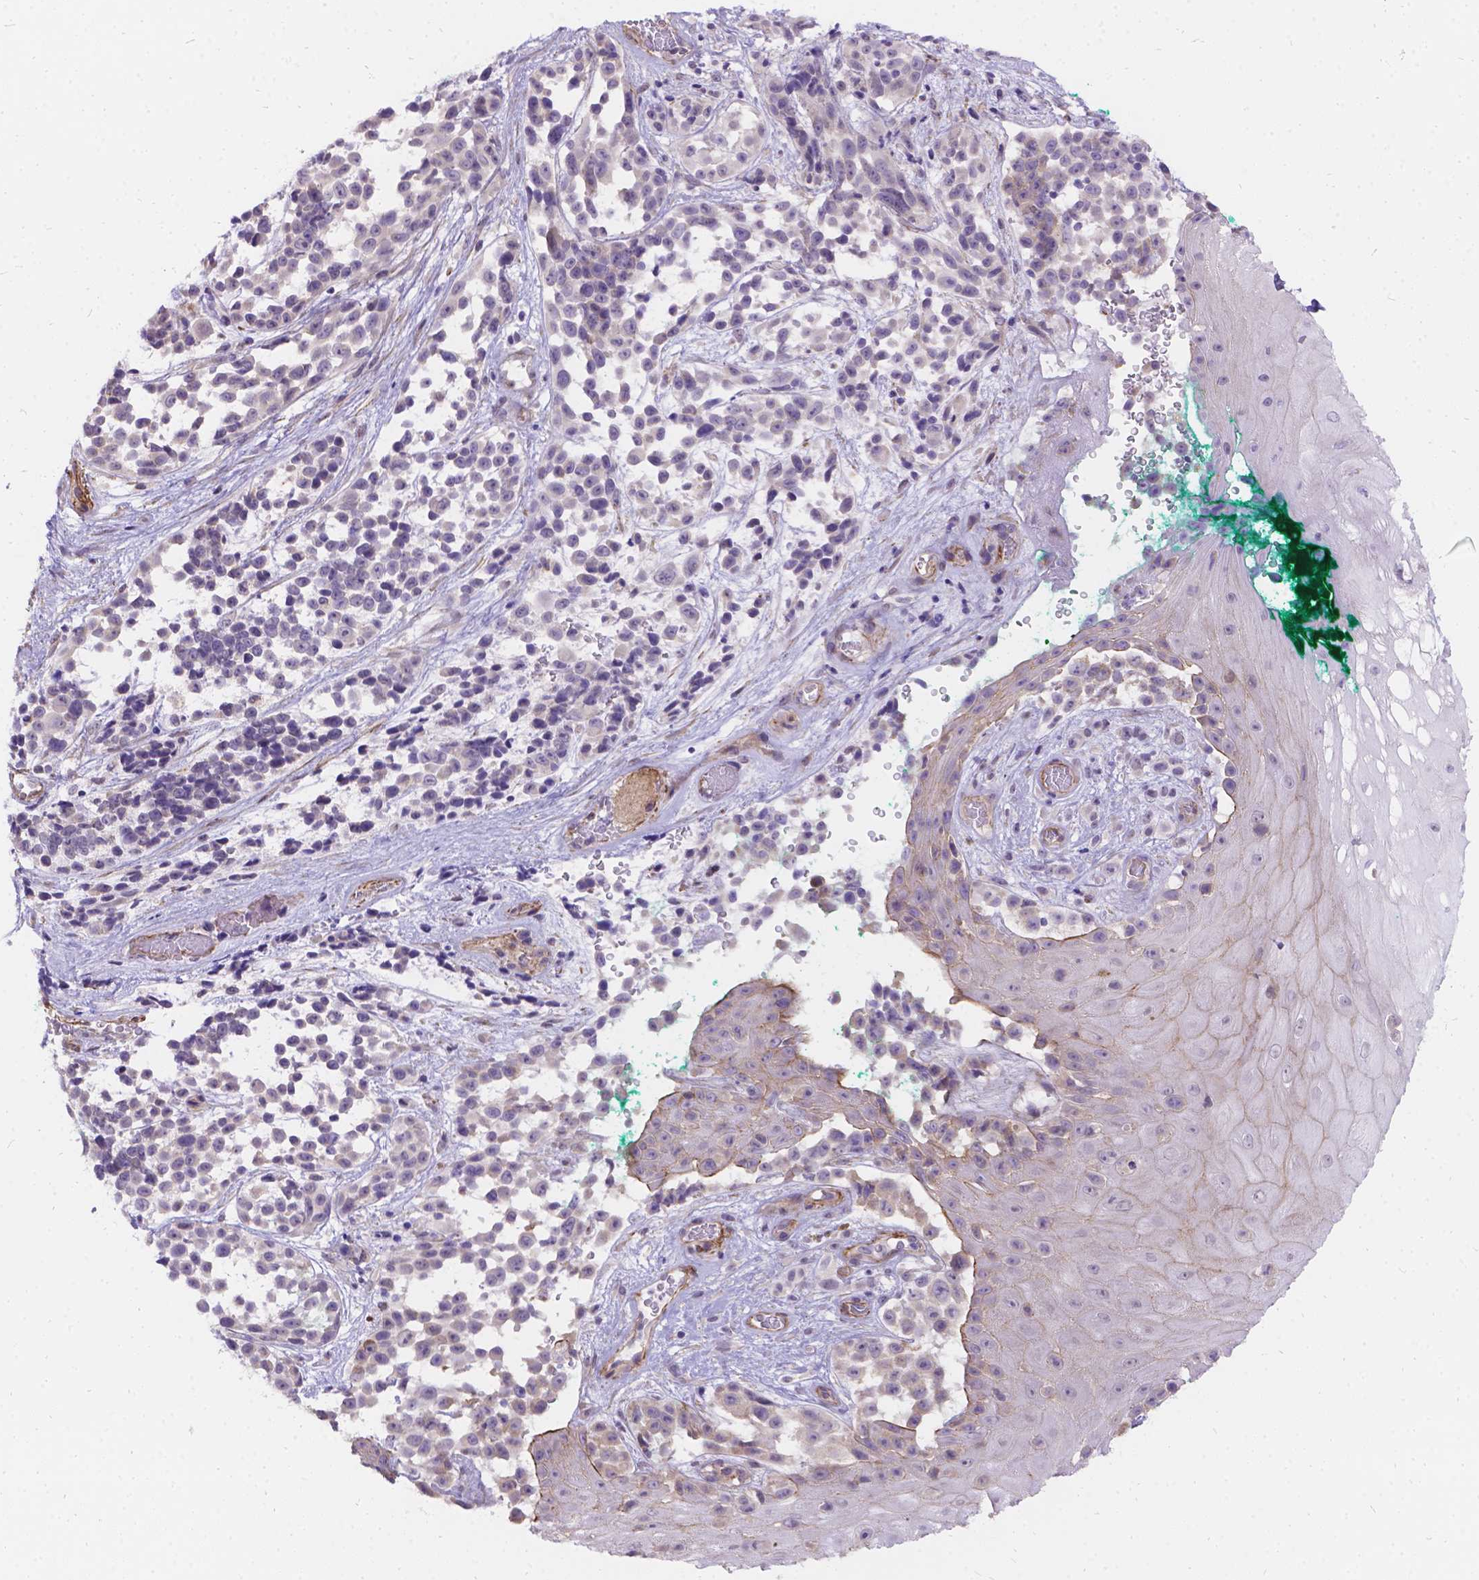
{"staining": {"intensity": "negative", "quantity": "none", "location": "none"}, "tissue": "melanoma", "cell_type": "Tumor cells", "image_type": "cancer", "snomed": [{"axis": "morphology", "description": "Malignant melanoma, NOS"}, {"axis": "topography", "description": "Skin"}], "caption": "Human melanoma stained for a protein using IHC demonstrates no positivity in tumor cells.", "gene": "PALS1", "patient": {"sex": "female", "age": 88}}